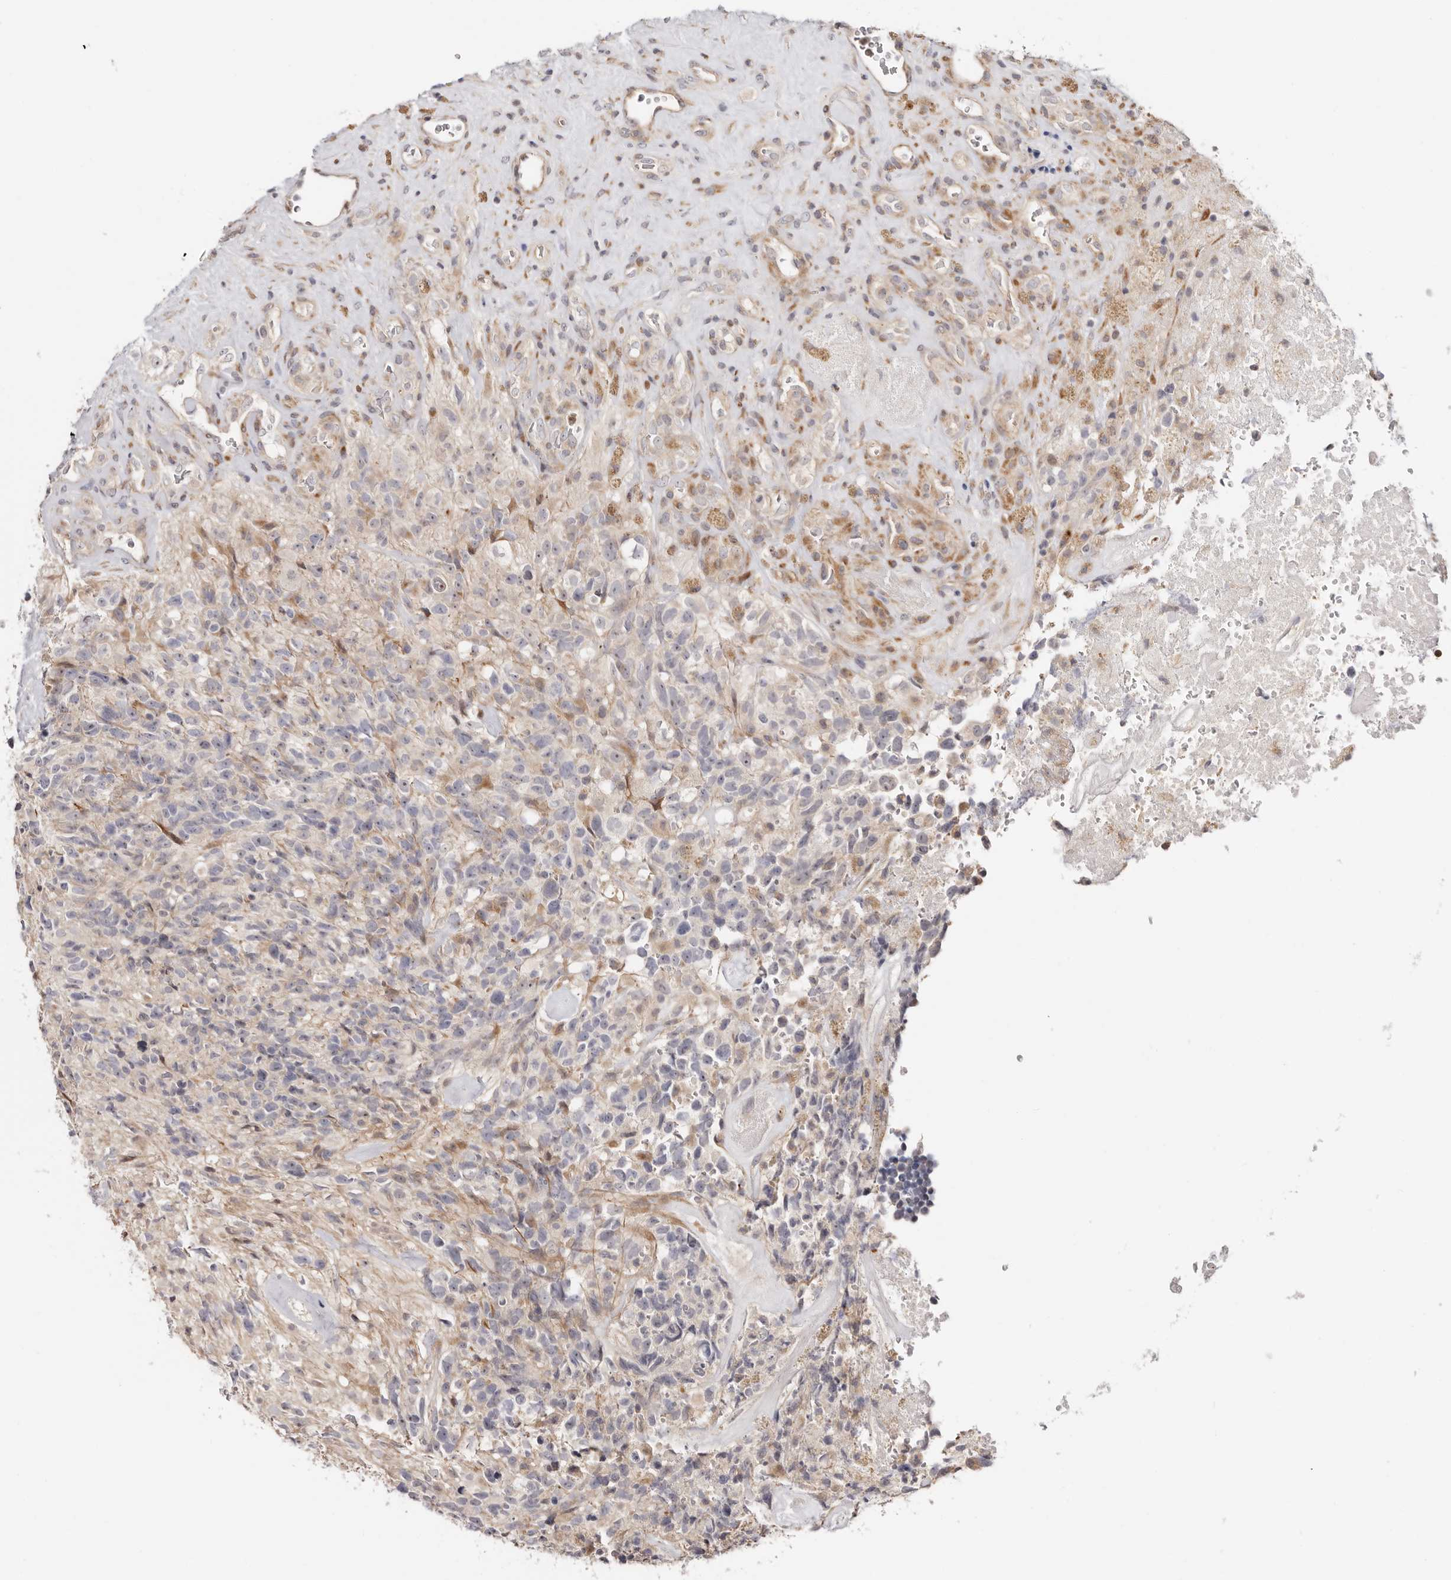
{"staining": {"intensity": "negative", "quantity": "none", "location": "none"}, "tissue": "glioma", "cell_type": "Tumor cells", "image_type": "cancer", "snomed": [{"axis": "morphology", "description": "Glioma, malignant, High grade"}, {"axis": "topography", "description": "Brain"}], "caption": "High power microscopy photomicrograph of an immunohistochemistry (IHC) histopathology image of glioma, revealing no significant positivity in tumor cells.", "gene": "BCL2L15", "patient": {"sex": "male", "age": 69}}